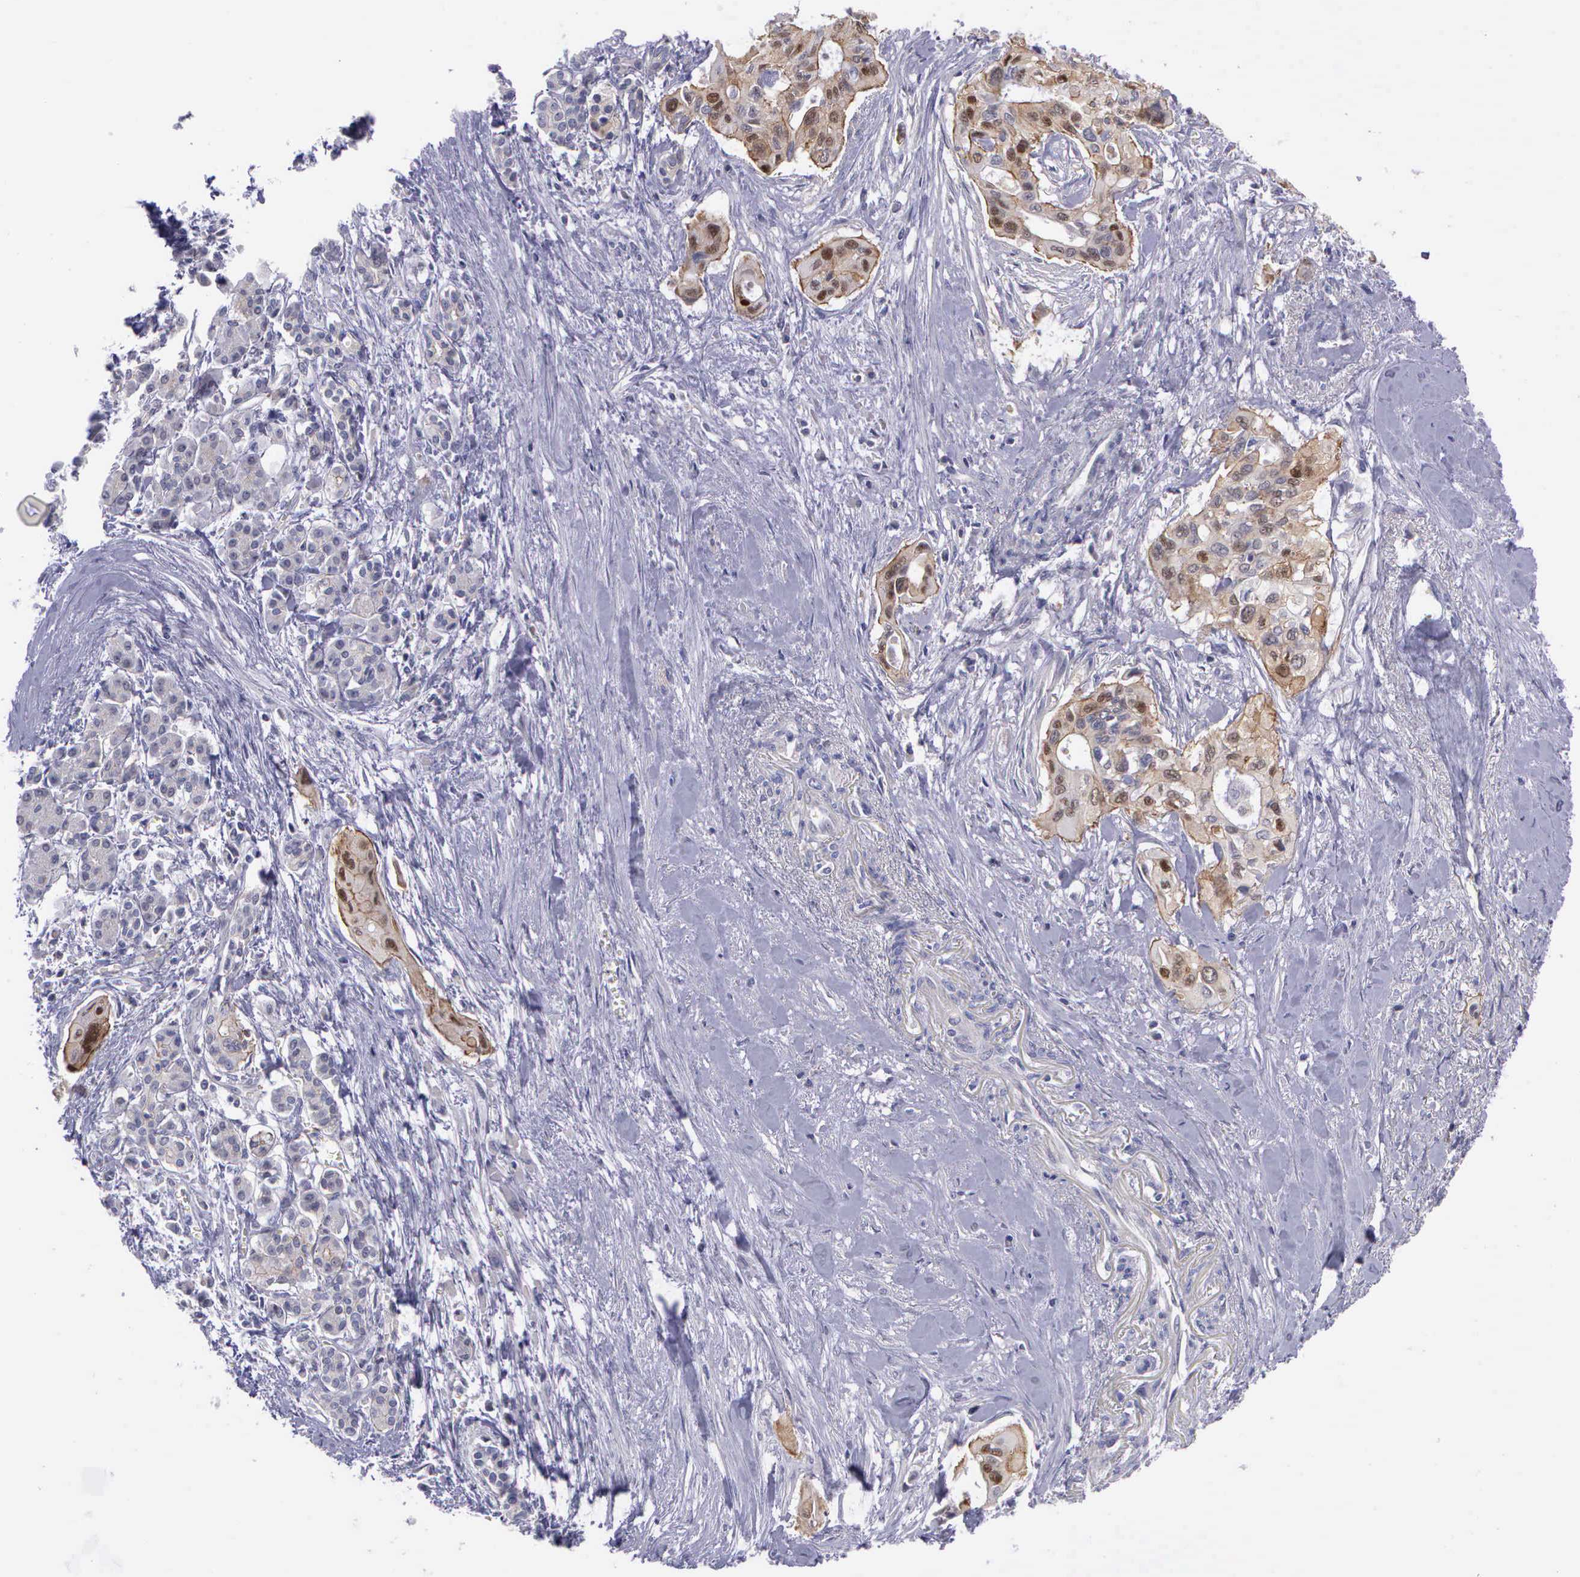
{"staining": {"intensity": "moderate", "quantity": "25%-75%", "location": "cytoplasmic/membranous,nuclear"}, "tissue": "pancreatic cancer", "cell_type": "Tumor cells", "image_type": "cancer", "snomed": [{"axis": "morphology", "description": "Adenocarcinoma, NOS"}, {"axis": "topography", "description": "Pancreas"}], "caption": "IHC micrograph of neoplastic tissue: human pancreatic adenocarcinoma stained using IHC displays medium levels of moderate protein expression localized specifically in the cytoplasmic/membranous and nuclear of tumor cells, appearing as a cytoplasmic/membranous and nuclear brown color.", "gene": "MICAL3", "patient": {"sex": "male", "age": 77}}